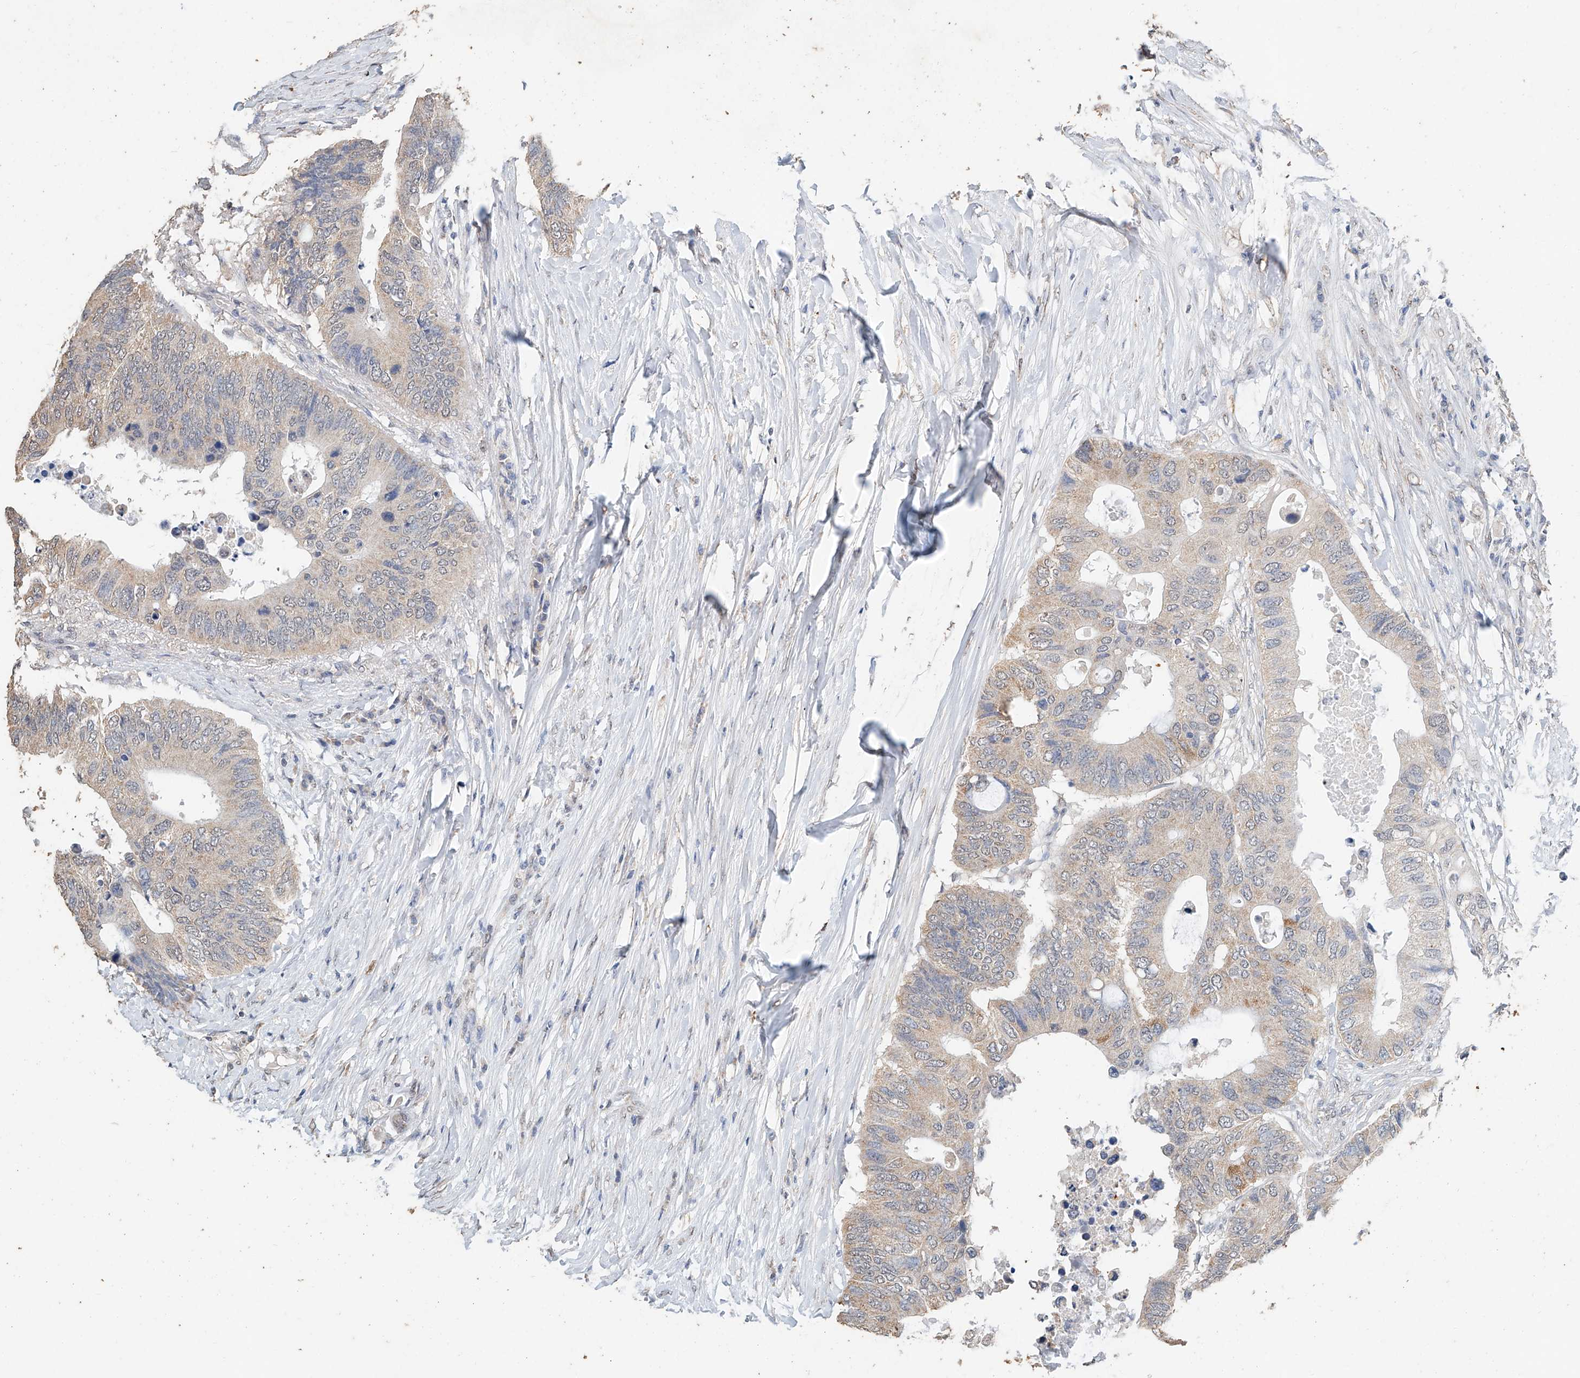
{"staining": {"intensity": "weak", "quantity": "25%-75%", "location": "cytoplasmic/membranous"}, "tissue": "colorectal cancer", "cell_type": "Tumor cells", "image_type": "cancer", "snomed": [{"axis": "morphology", "description": "Adenocarcinoma, NOS"}, {"axis": "topography", "description": "Colon"}], "caption": "Immunohistochemistry staining of adenocarcinoma (colorectal), which exhibits low levels of weak cytoplasmic/membranous staining in about 25%-75% of tumor cells indicating weak cytoplasmic/membranous protein positivity. The staining was performed using DAB (3,3'-diaminobenzidine) (brown) for protein detection and nuclei were counterstained in hematoxylin (blue).", "gene": "CERS4", "patient": {"sex": "male", "age": 71}}